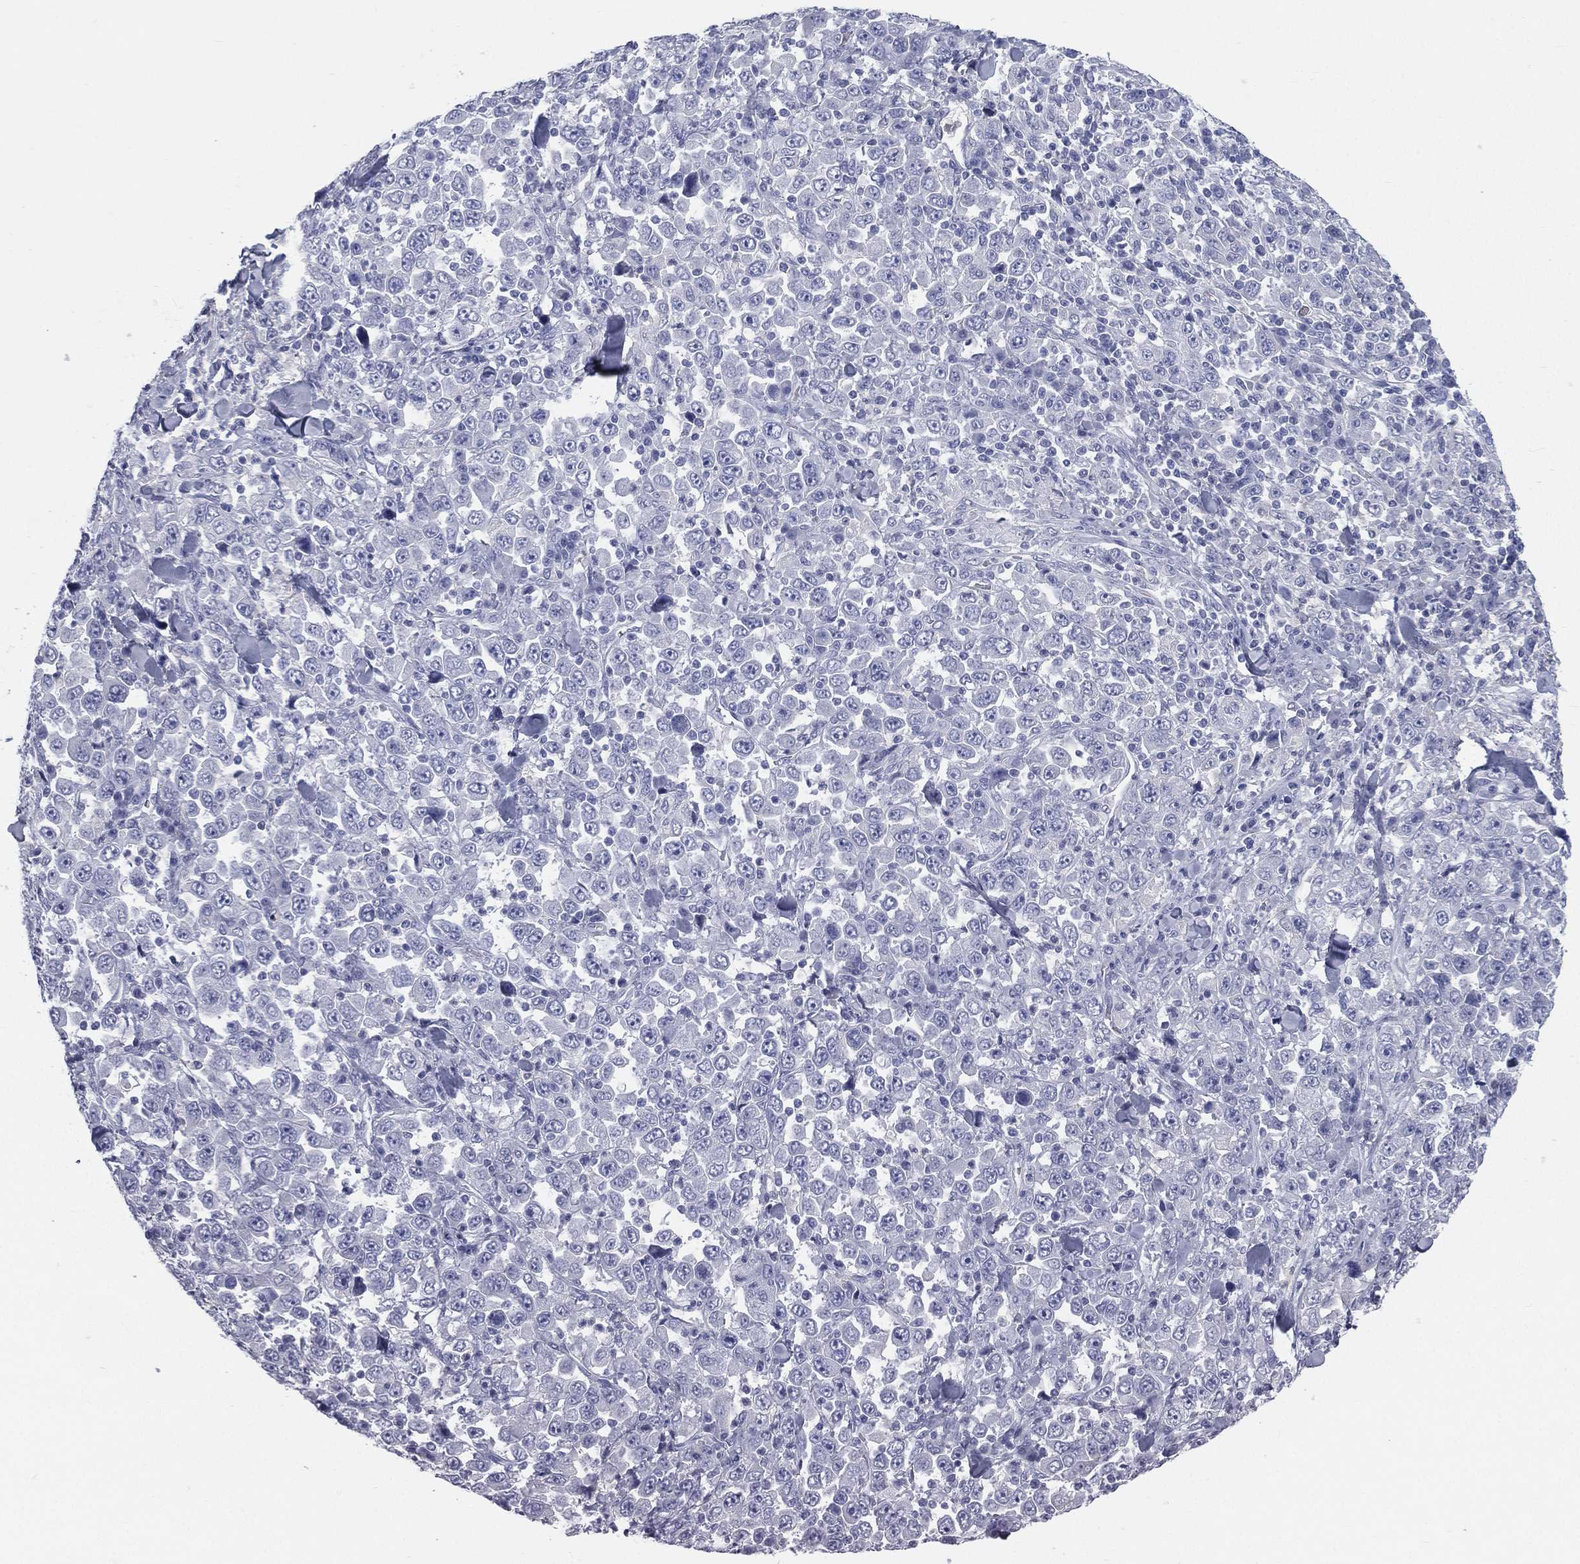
{"staining": {"intensity": "negative", "quantity": "none", "location": "none"}, "tissue": "stomach cancer", "cell_type": "Tumor cells", "image_type": "cancer", "snomed": [{"axis": "morphology", "description": "Normal tissue, NOS"}, {"axis": "morphology", "description": "Adenocarcinoma, NOS"}, {"axis": "topography", "description": "Stomach, upper"}, {"axis": "topography", "description": "Stomach"}], "caption": "IHC of human adenocarcinoma (stomach) displays no staining in tumor cells.", "gene": "HP", "patient": {"sex": "male", "age": 59}}